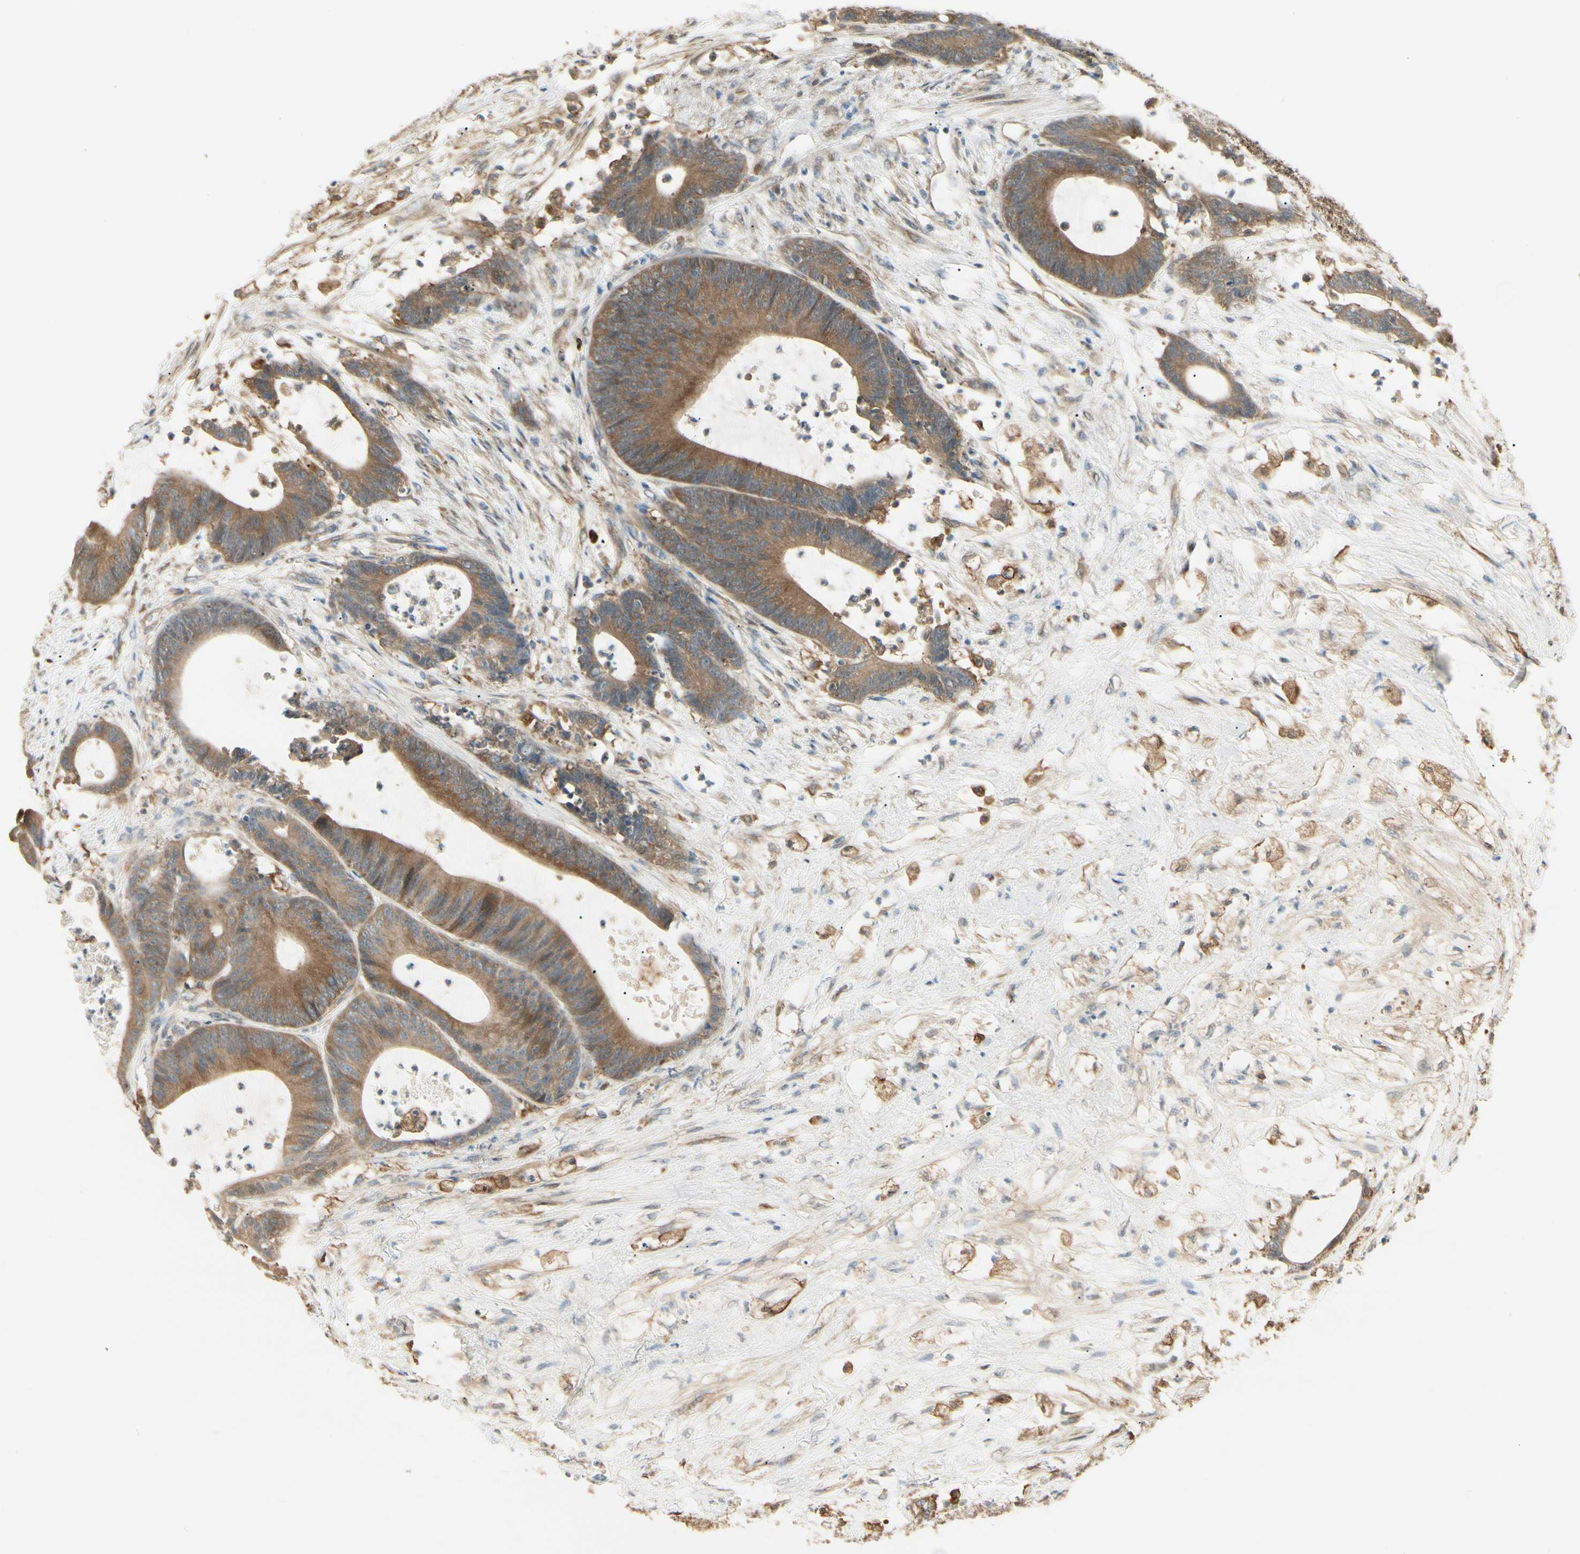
{"staining": {"intensity": "moderate", "quantity": ">75%", "location": "cytoplasmic/membranous"}, "tissue": "colorectal cancer", "cell_type": "Tumor cells", "image_type": "cancer", "snomed": [{"axis": "morphology", "description": "Adenocarcinoma, NOS"}, {"axis": "topography", "description": "Colon"}], "caption": "Colorectal cancer stained with a protein marker reveals moderate staining in tumor cells.", "gene": "IRAG1", "patient": {"sex": "female", "age": 84}}